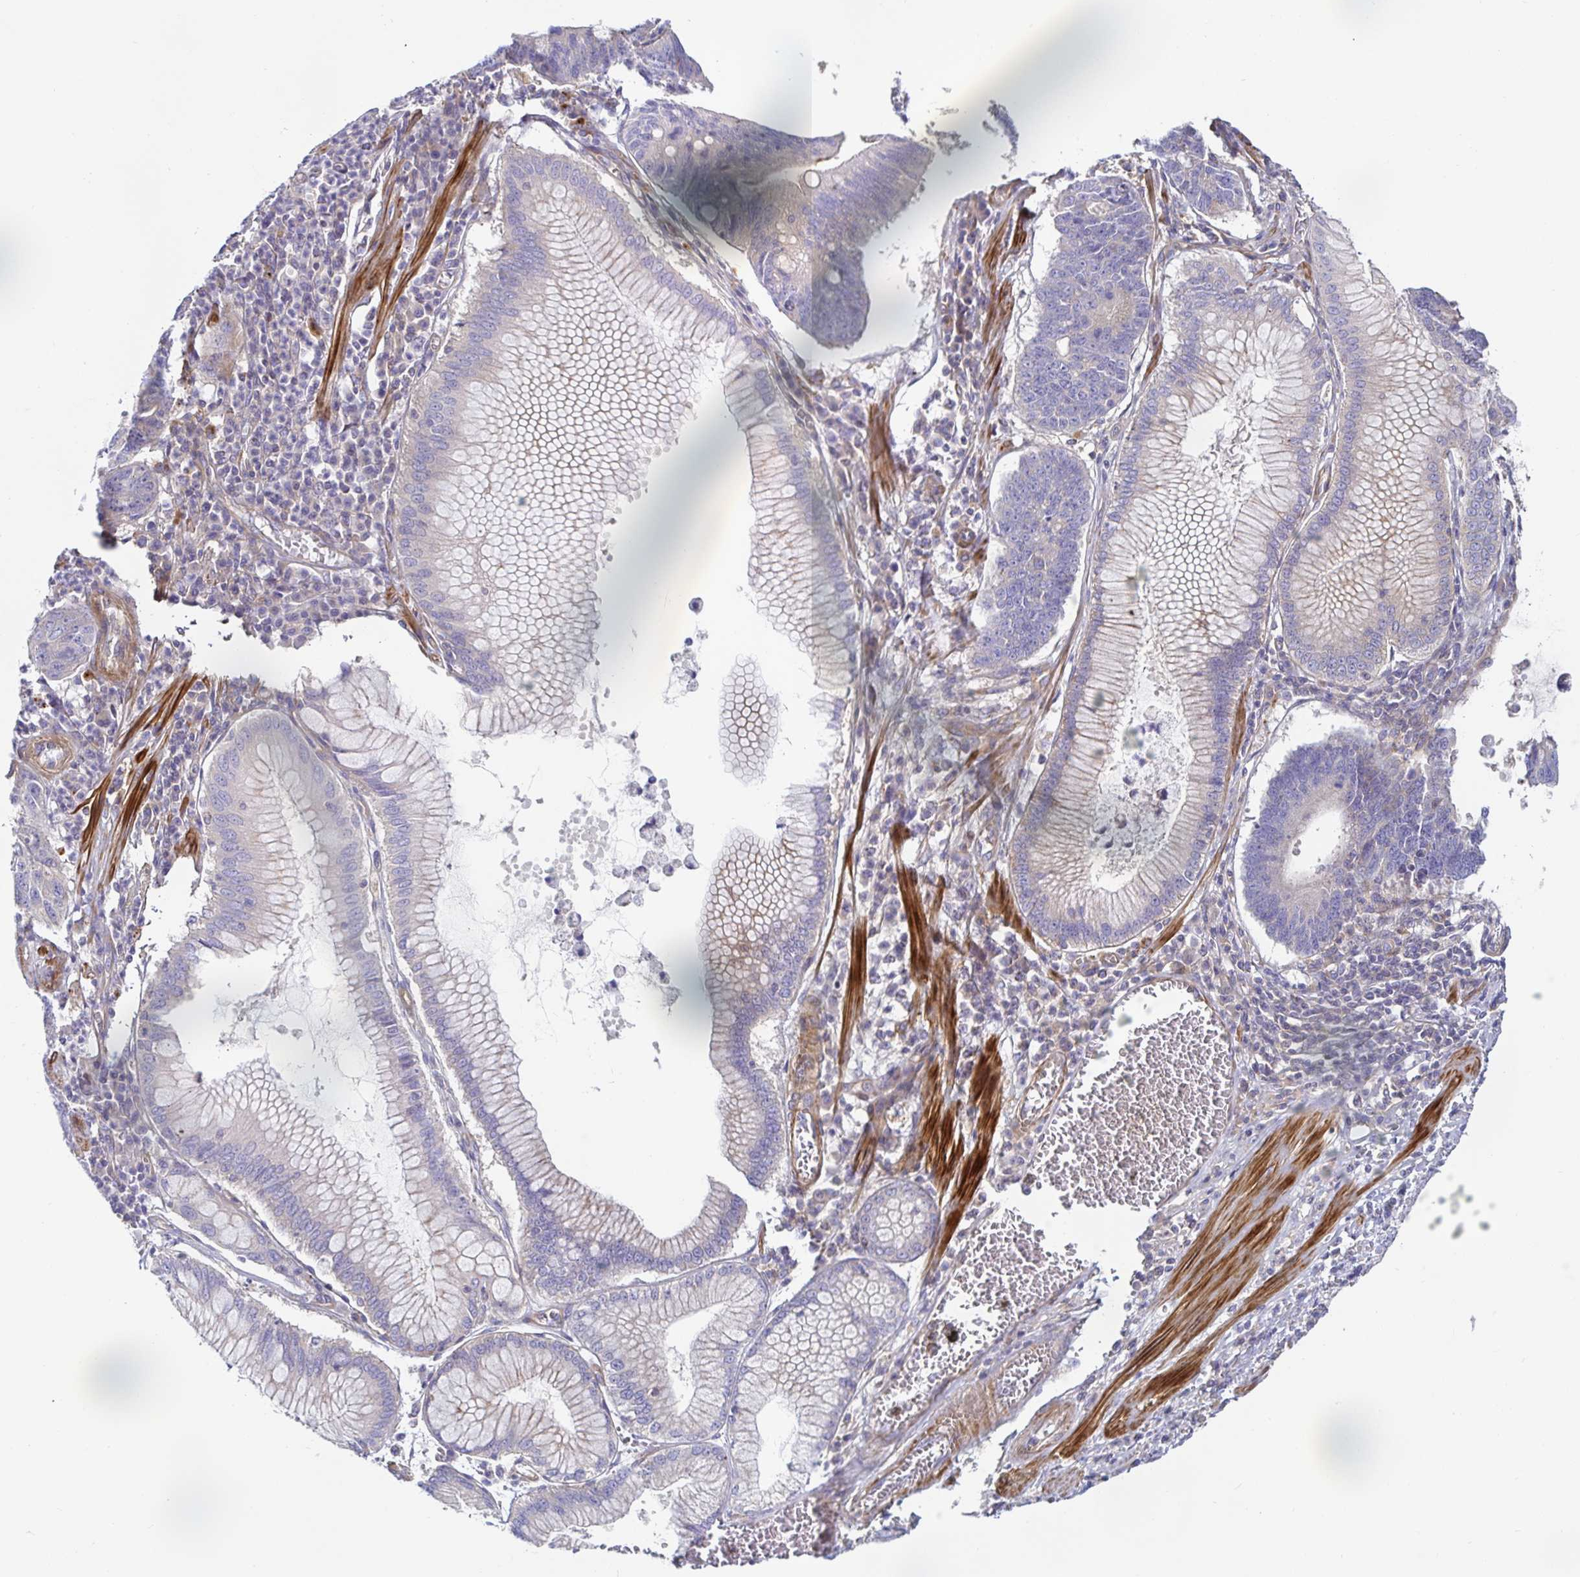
{"staining": {"intensity": "negative", "quantity": "none", "location": "none"}, "tissue": "stomach cancer", "cell_type": "Tumor cells", "image_type": "cancer", "snomed": [{"axis": "morphology", "description": "Adenocarcinoma, NOS"}, {"axis": "topography", "description": "Stomach"}], "caption": "Immunohistochemistry (IHC) photomicrograph of stomach adenocarcinoma stained for a protein (brown), which displays no expression in tumor cells.", "gene": "METTL22", "patient": {"sex": "male", "age": 59}}